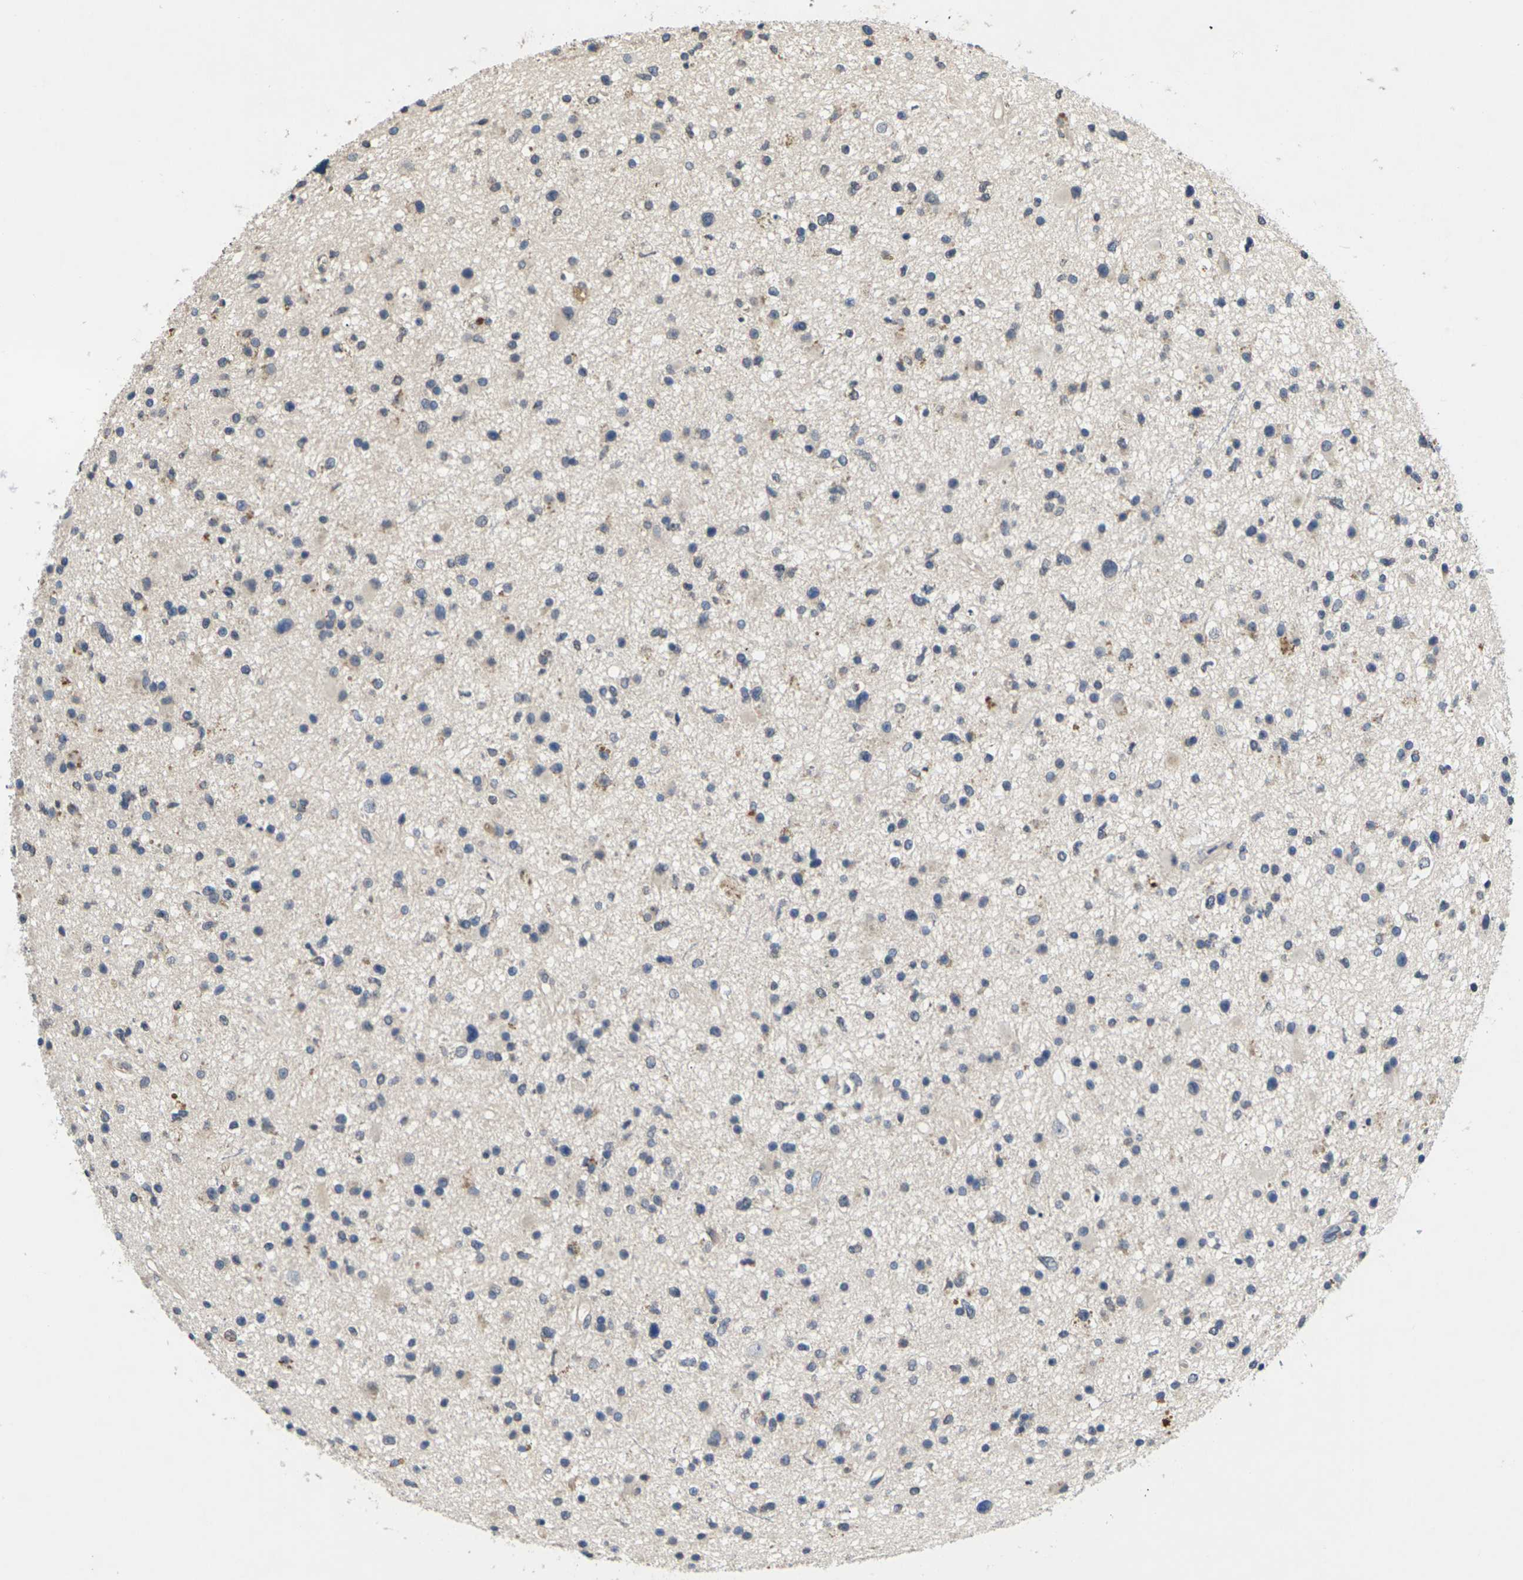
{"staining": {"intensity": "negative", "quantity": "none", "location": "none"}, "tissue": "glioma", "cell_type": "Tumor cells", "image_type": "cancer", "snomed": [{"axis": "morphology", "description": "Glioma, malignant, High grade"}, {"axis": "topography", "description": "Brain"}], "caption": "The IHC image has no significant staining in tumor cells of glioma tissue.", "gene": "SLC2A2", "patient": {"sex": "male", "age": 33}}